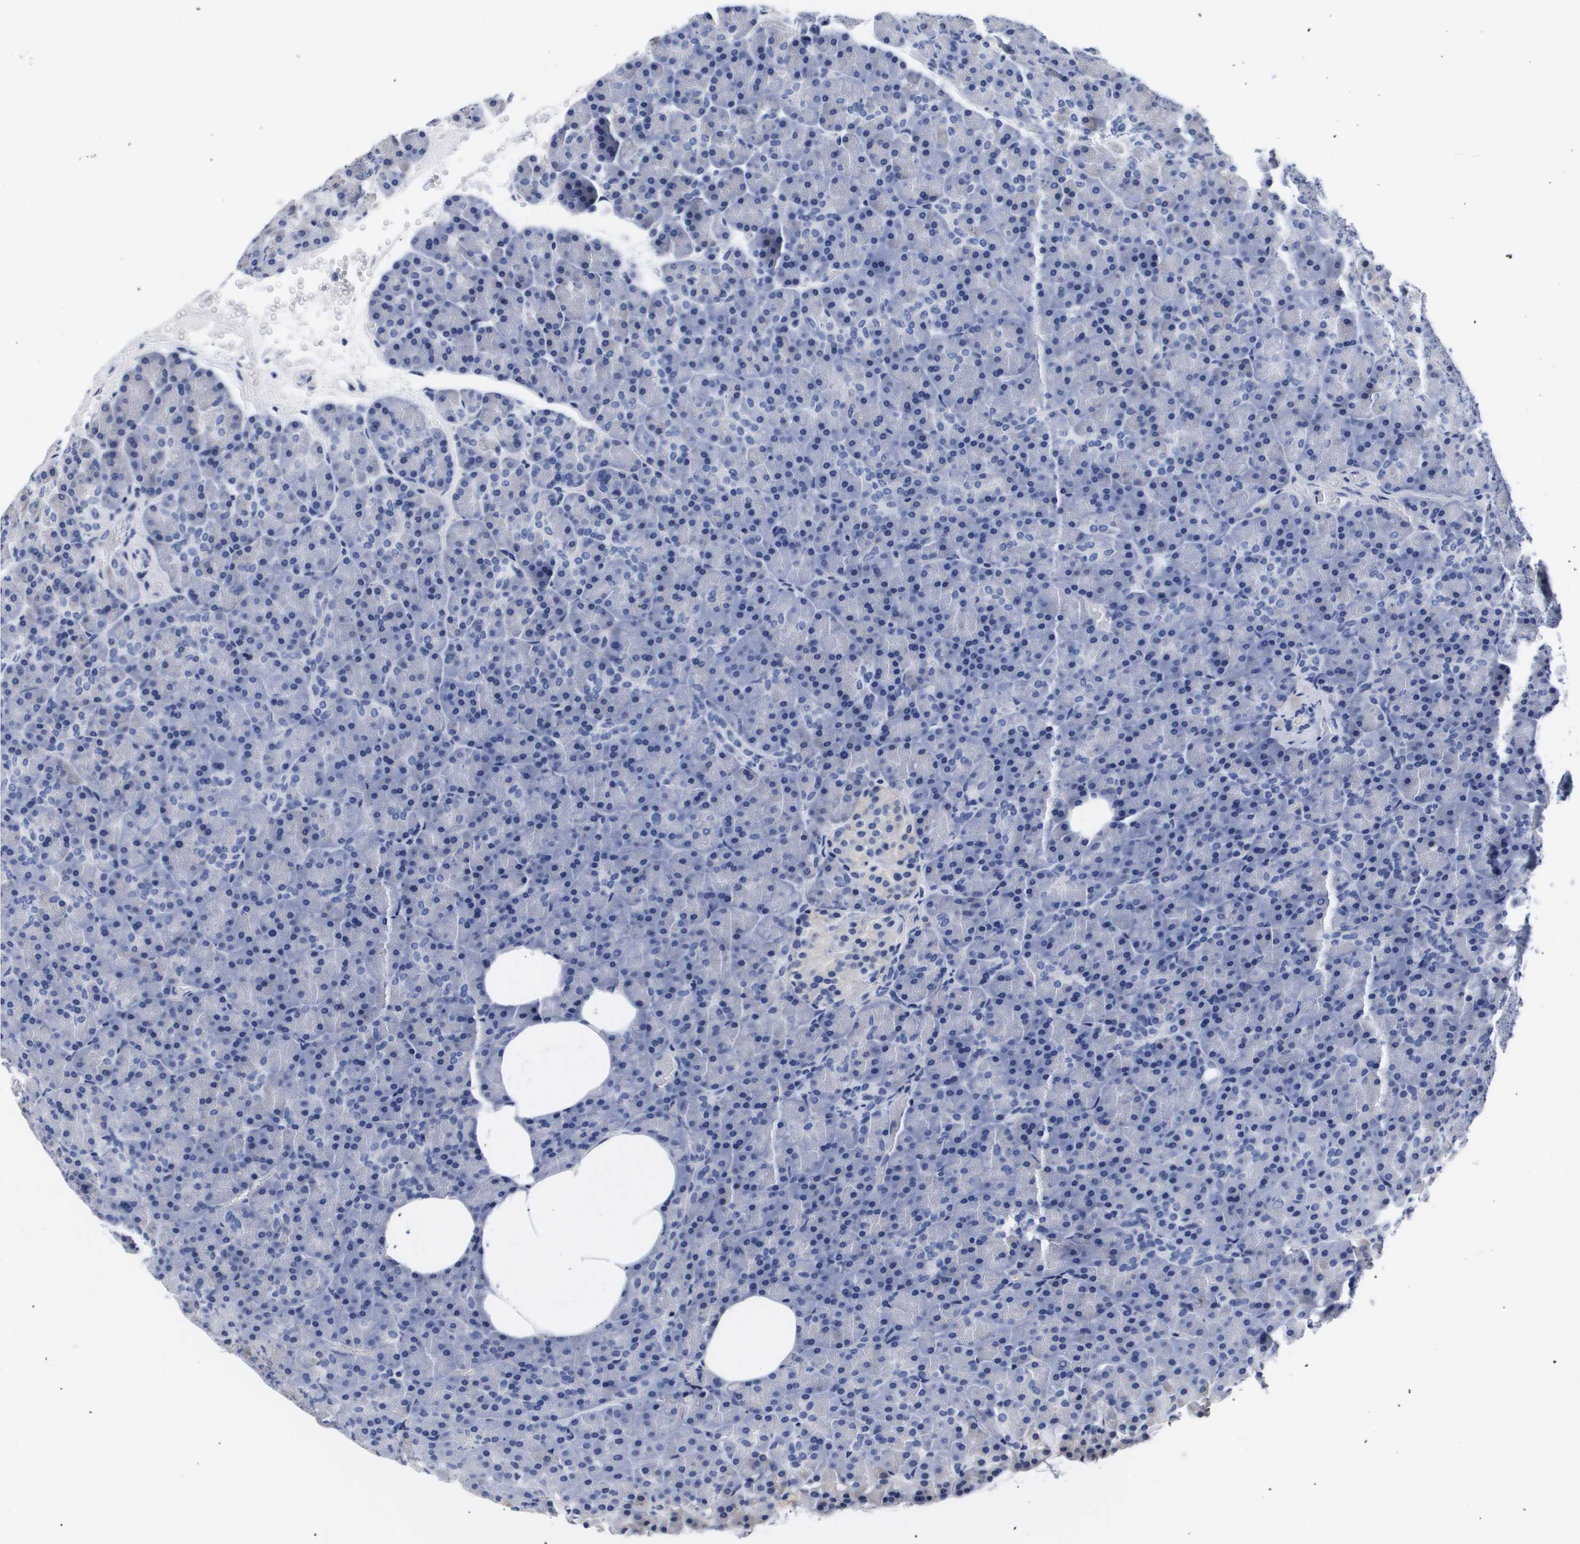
{"staining": {"intensity": "negative", "quantity": "none", "location": "none"}, "tissue": "pancreas", "cell_type": "Exocrine glandular cells", "image_type": "normal", "snomed": [{"axis": "morphology", "description": "Normal tissue, NOS"}, {"axis": "topography", "description": "Pancreas"}], "caption": "IHC of unremarkable pancreas exhibits no positivity in exocrine glandular cells.", "gene": "ATP6V0A4", "patient": {"sex": "female", "age": 35}}